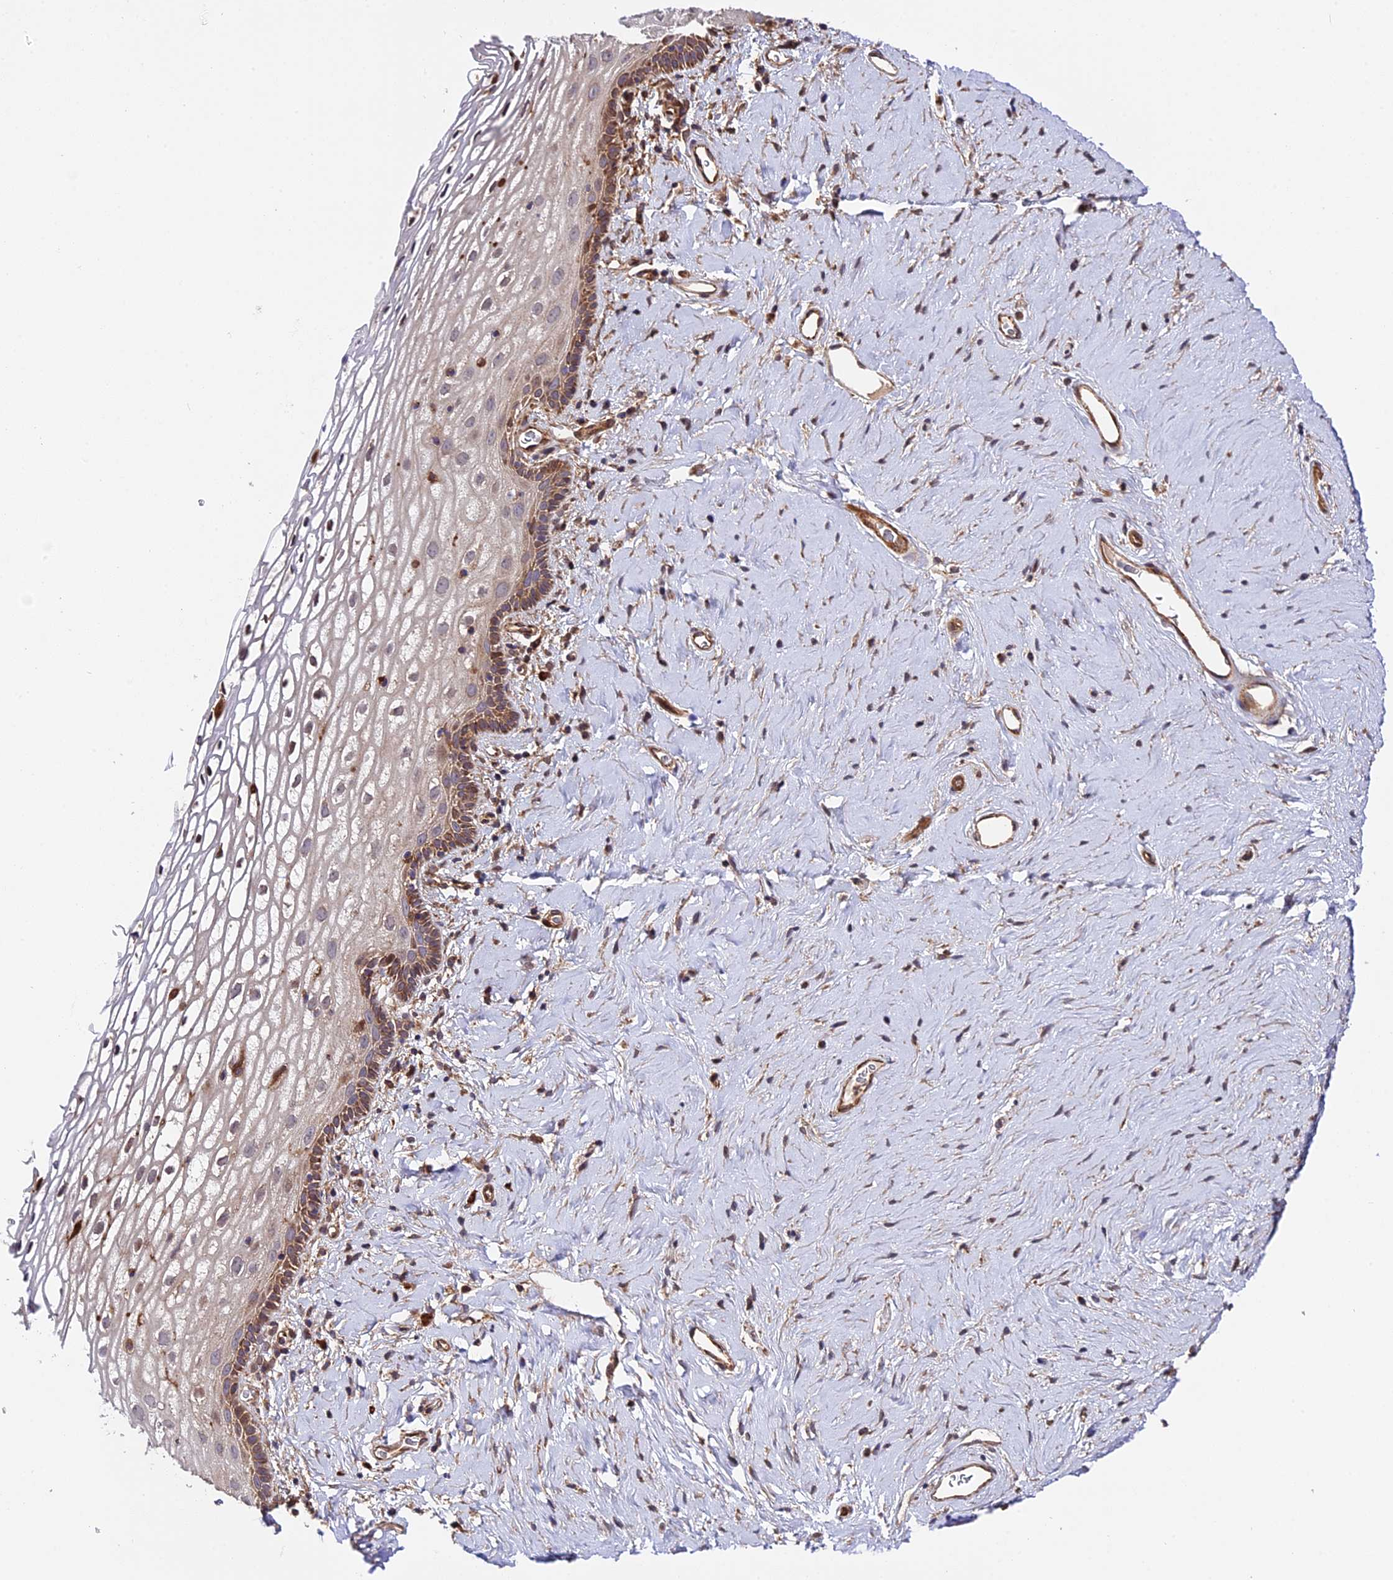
{"staining": {"intensity": "moderate", "quantity": "25%-75%", "location": "cytoplasmic/membranous"}, "tissue": "vagina", "cell_type": "Squamous epithelial cells", "image_type": "normal", "snomed": [{"axis": "morphology", "description": "Normal tissue, NOS"}, {"axis": "morphology", "description": "Adenocarcinoma, NOS"}, {"axis": "topography", "description": "Rectum"}, {"axis": "topography", "description": "Vagina"}], "caption": "Moderate cytoplasmic/membranous staining is appreciated in approximately 25%-75% of squamous epithelial cells in normal vagina.", "gene": "HERPUD1", "patient": {"sex": "female", "age": 71}}